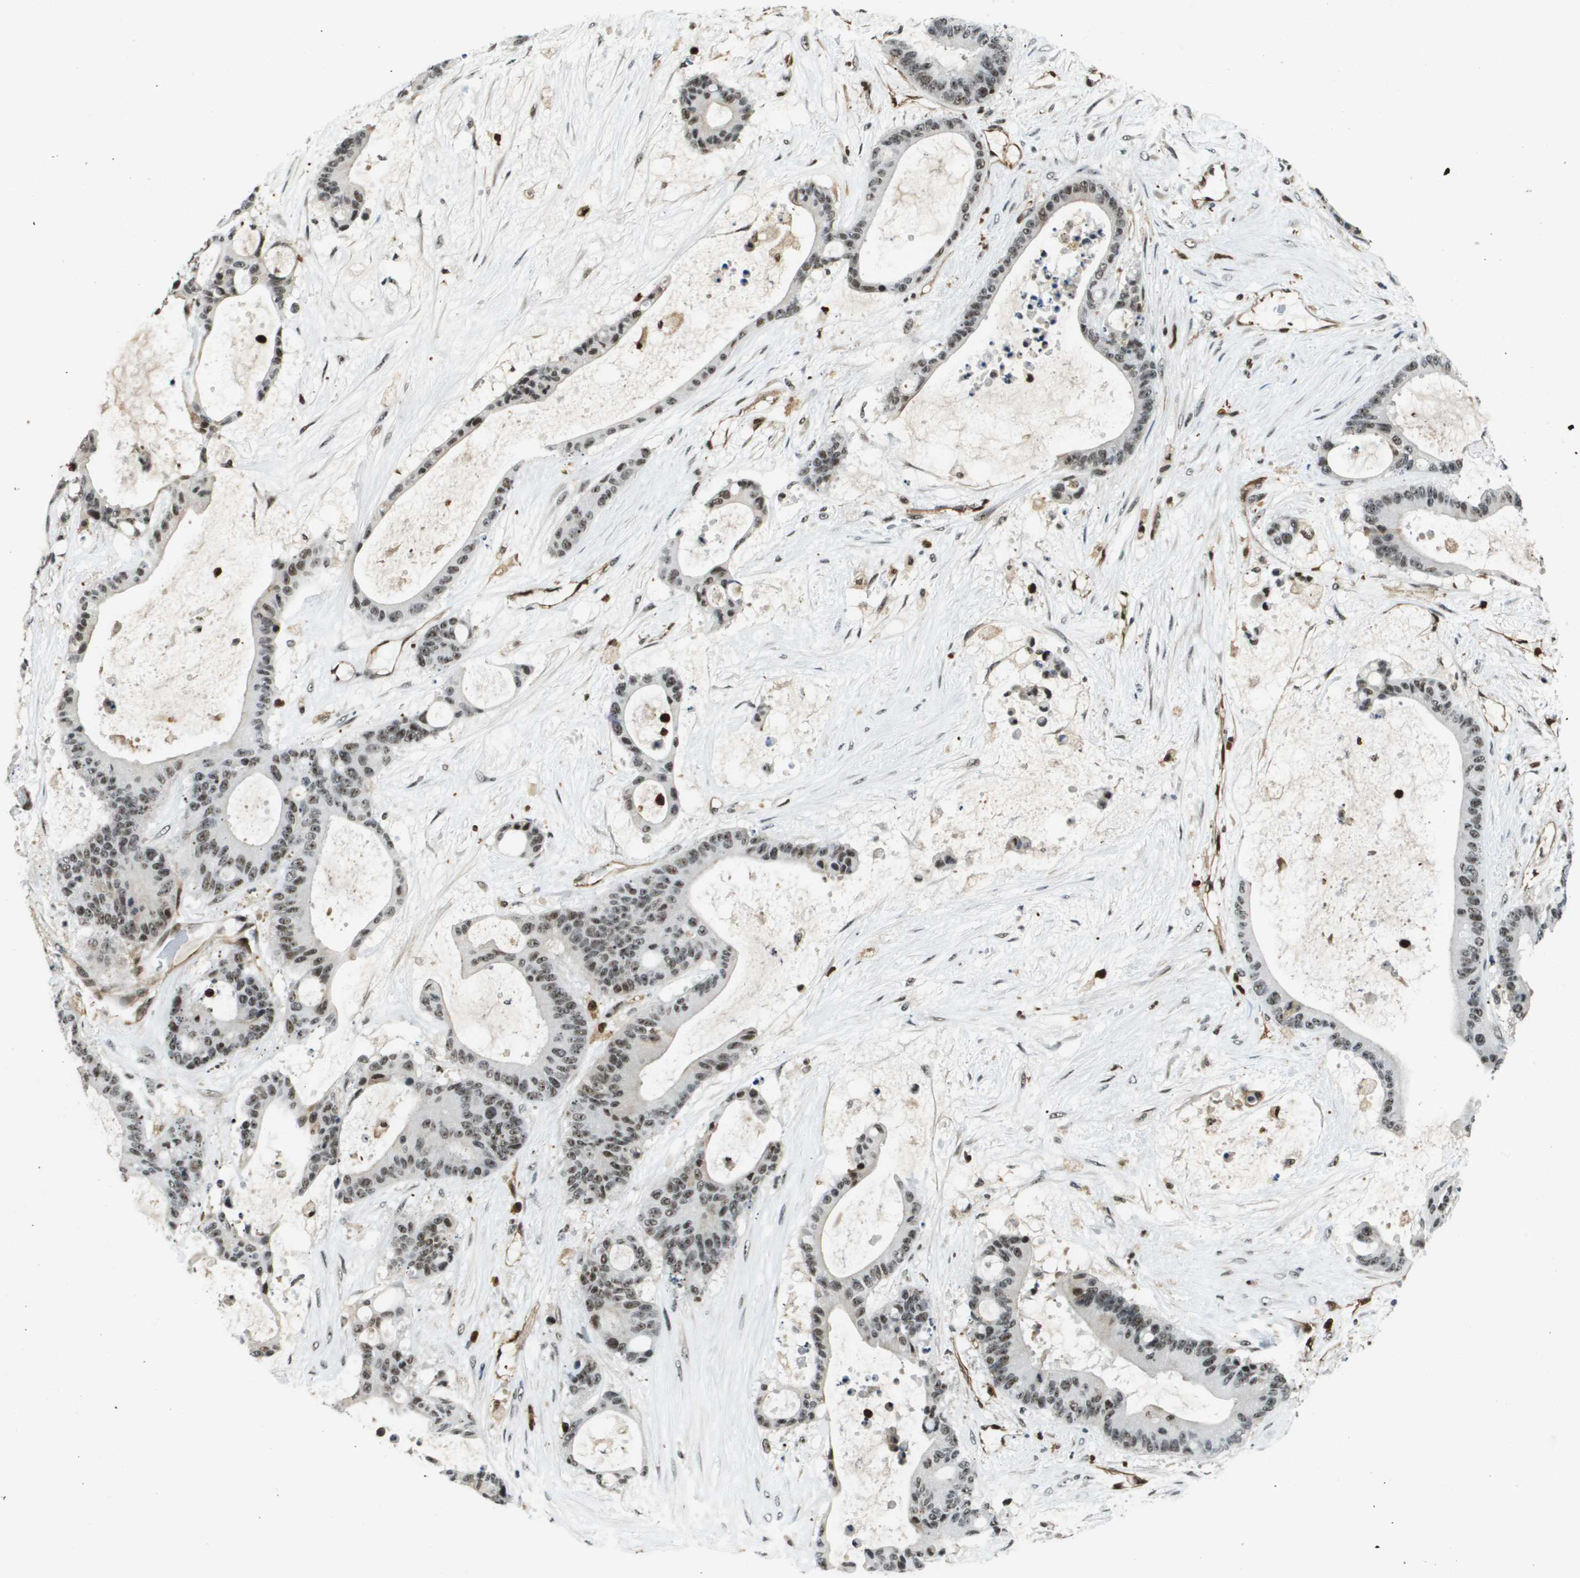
{"staining": {"intensity": "moderate", "quantity": ">75%", "location": "nuclear"}, "tissue": "liver cancer", "cell_type": "Tumor cells", "image_type": "cancer", "snomed": [{"axis": "morphology", "description": "Cholangiocarcinoma"}, {"axis": "topography", "description": "Liver"}], "caption": "Immunohistochemical staining of cholangiocarcinoma (liver) shows moderate nuclear protein positivity in about >75% of tumor cells.", "gene": "EP400", "patient": {"sex": "female", "age": 73}}